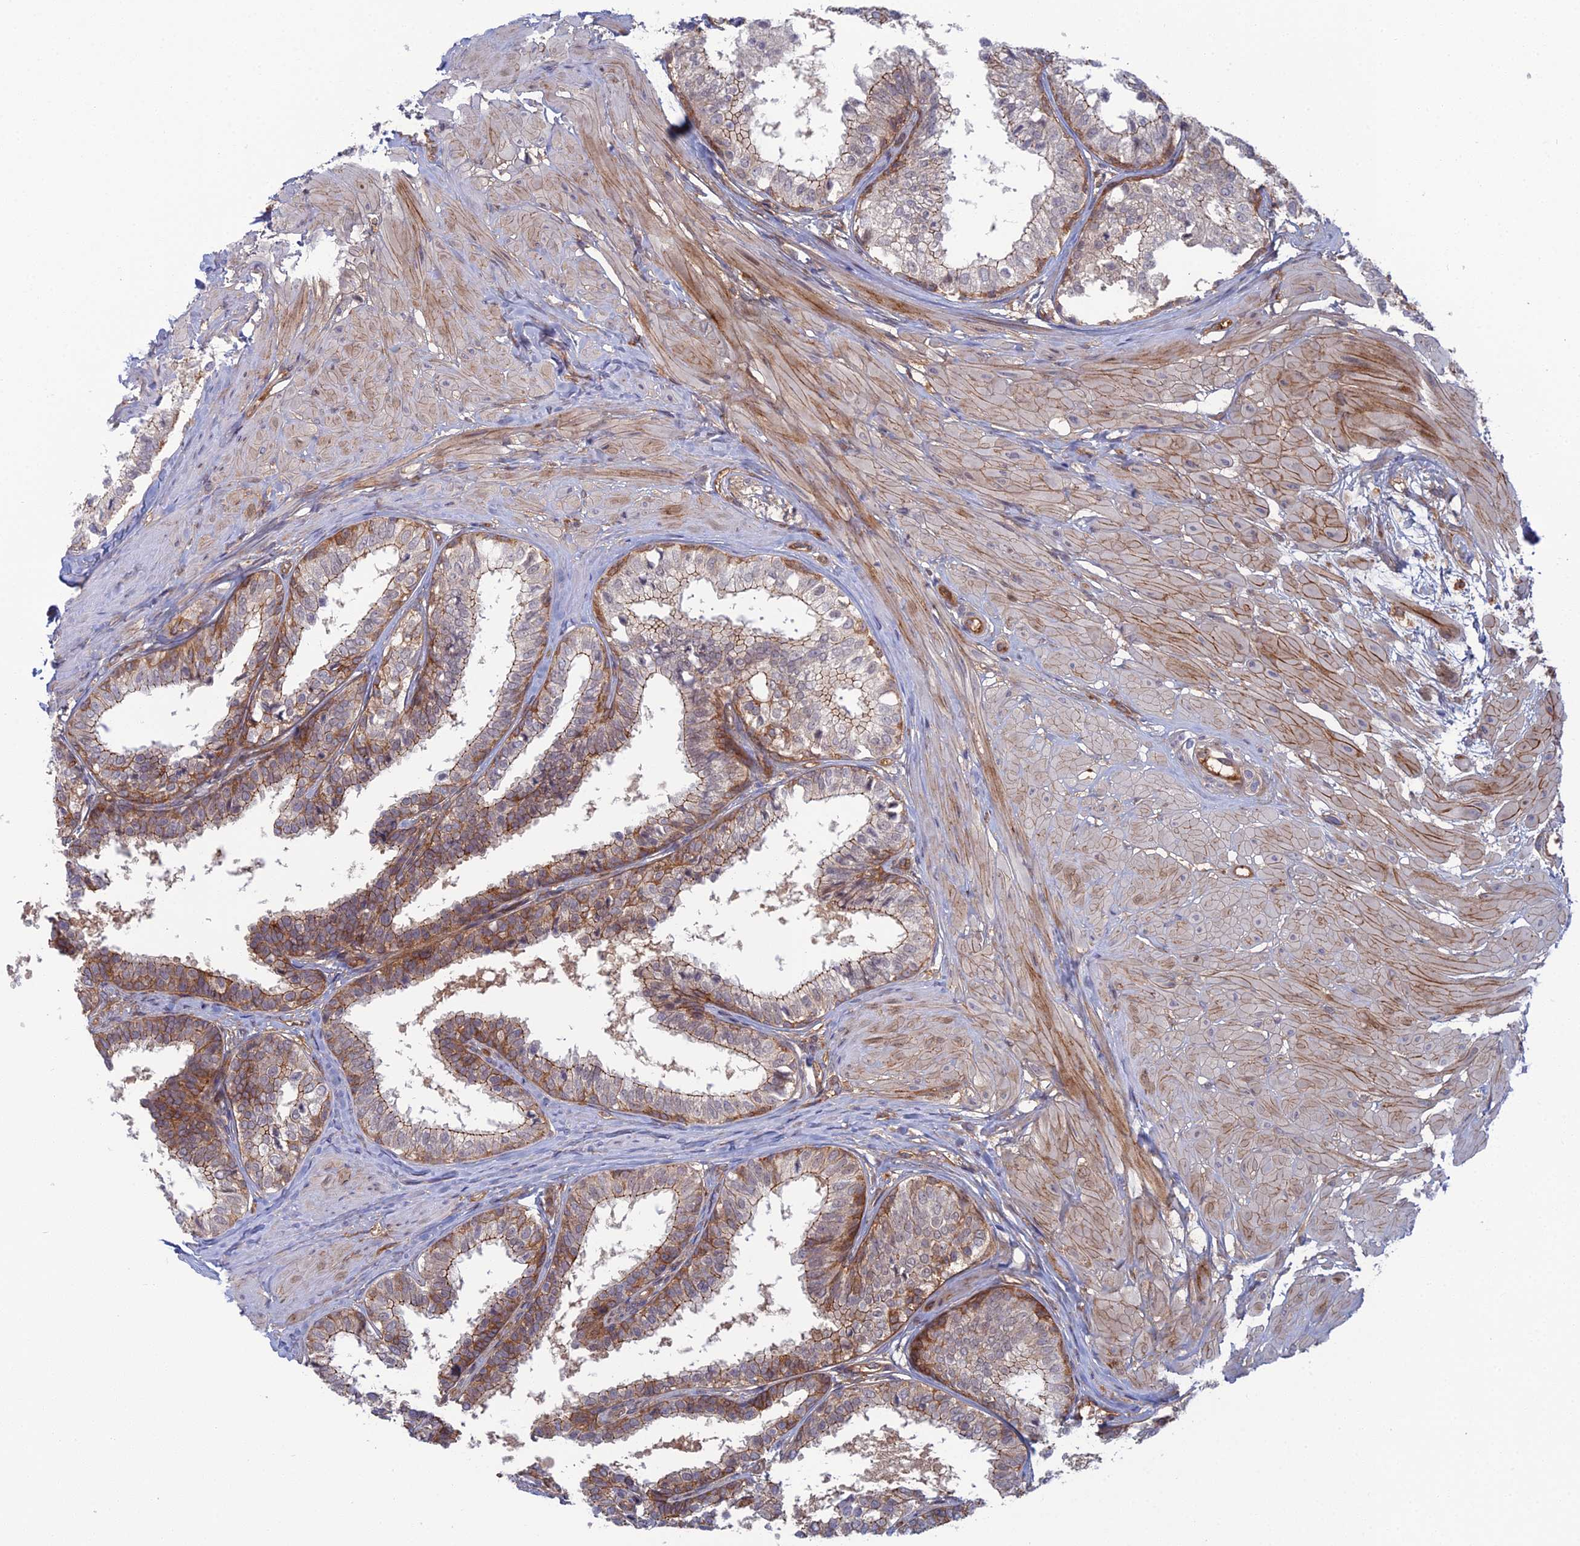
{"staining": {"intensity": "moderate", "quantity": "25%-75%", "location": "cytoplasmic/membranous"}, "tissue": "prostate", "cell_type": "Glandular cells", "image_type": "normal", "snomed": [{"axis": "morphology", "description": "Normal tissue, NOS"}, {"axis": "topography", "description": "Prostate"}], "caption": "DAB (3,3'-diaminobenzidine) immunohistochemical staining of unremarkable human prostate reveals moderate cytoplasmic/membranous protein positivity in about 25%-75% of glandular cells. (Stains: DAB (3,3'-diaminobenzidine) in brown, nuclei in blue, Microscopy: brightfield microscopy at high magnification).", "gene": "ABHD1", "patient": {"sex": "male", "age": 48}}